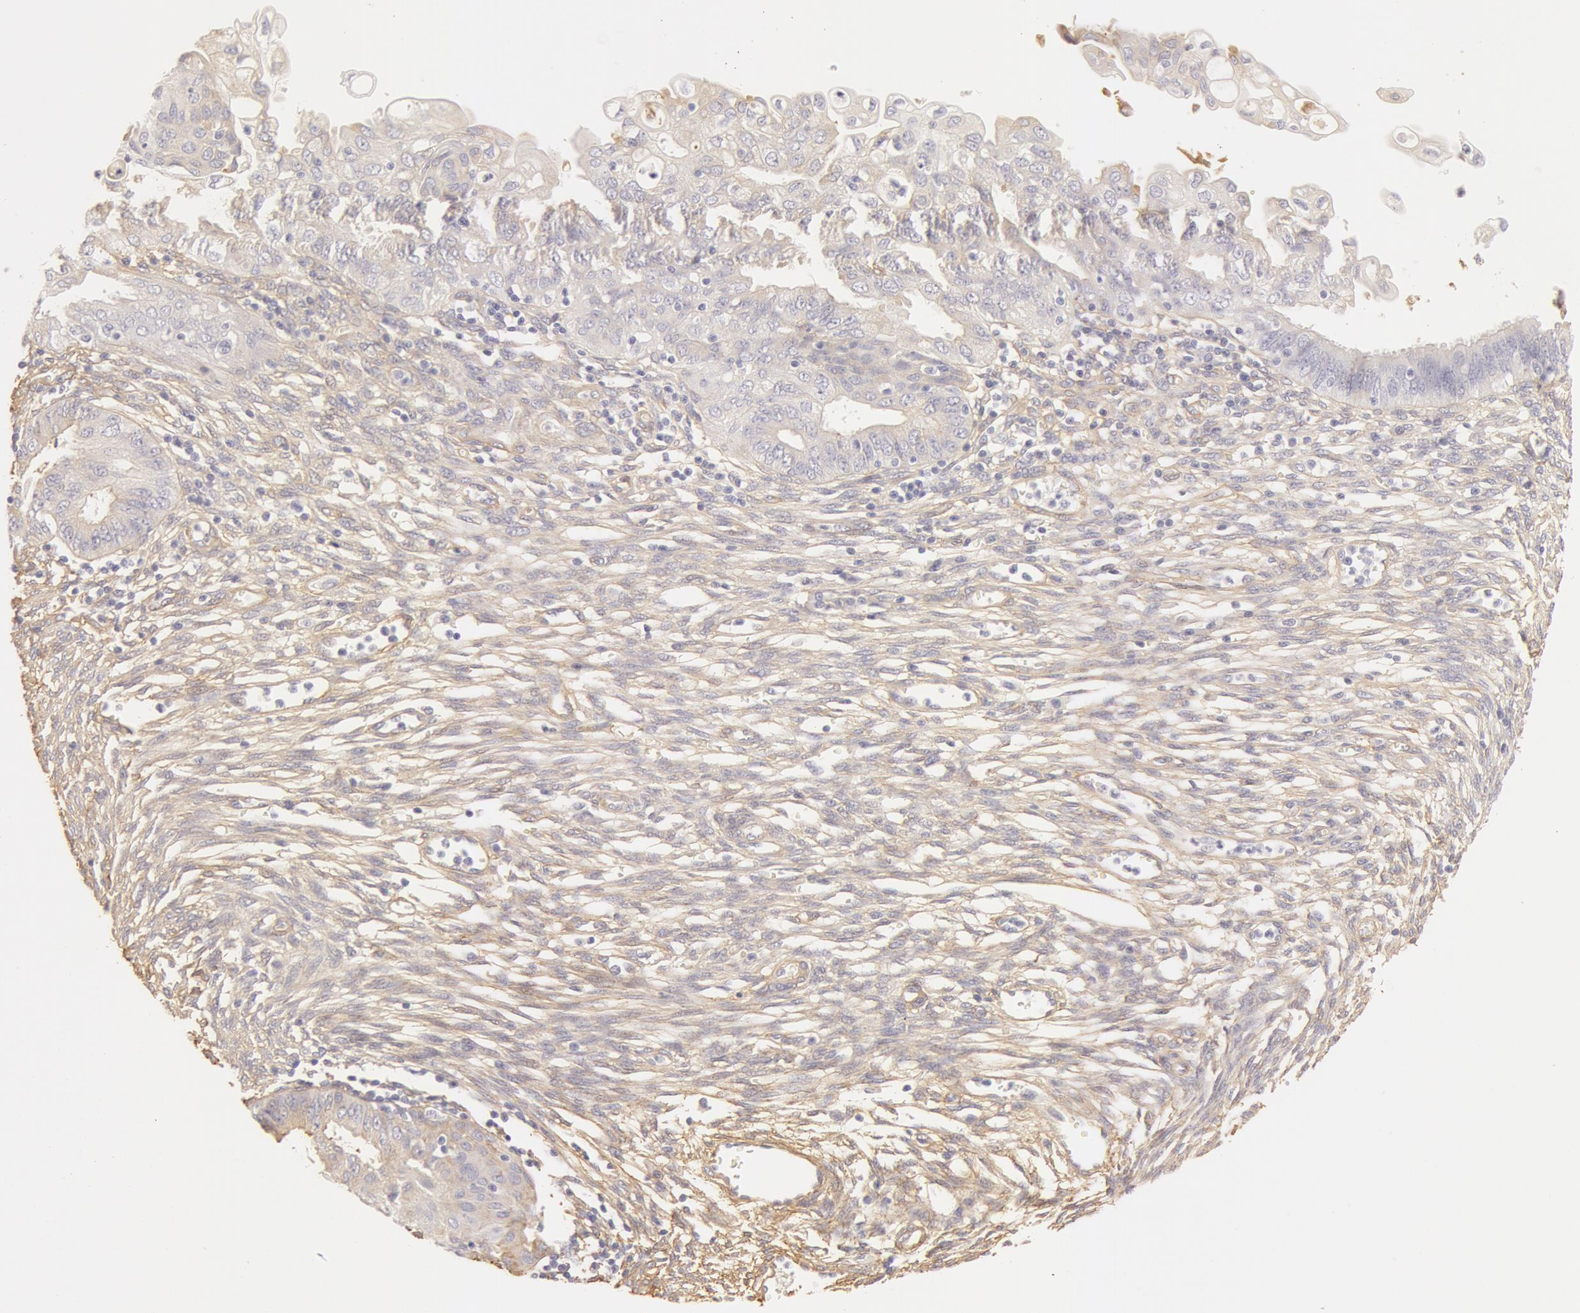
{"staining": {"intensity": "weak", "quantity": ">75%", "location": "cytoplasmic/membranous"}, "tissue": "endometrial cancer", "cell_type": "Tumor cells", "image_type": "cancer", "snomed": [{"axis": "morphology", "description": "Adenocarcinoma, NOS"}, {"axis": "topography", "description": "Endometrium"}], "caption": "Tumor cells show weak cytoplasmic/membranous staining in approximately >75% of cells in endometrial adenocarcinoma. (brown staining indicates protein expression, while blue staining denotes nuclei).", "gene": "COL4A1", "patient": {"sex": "female", "age": 51}}